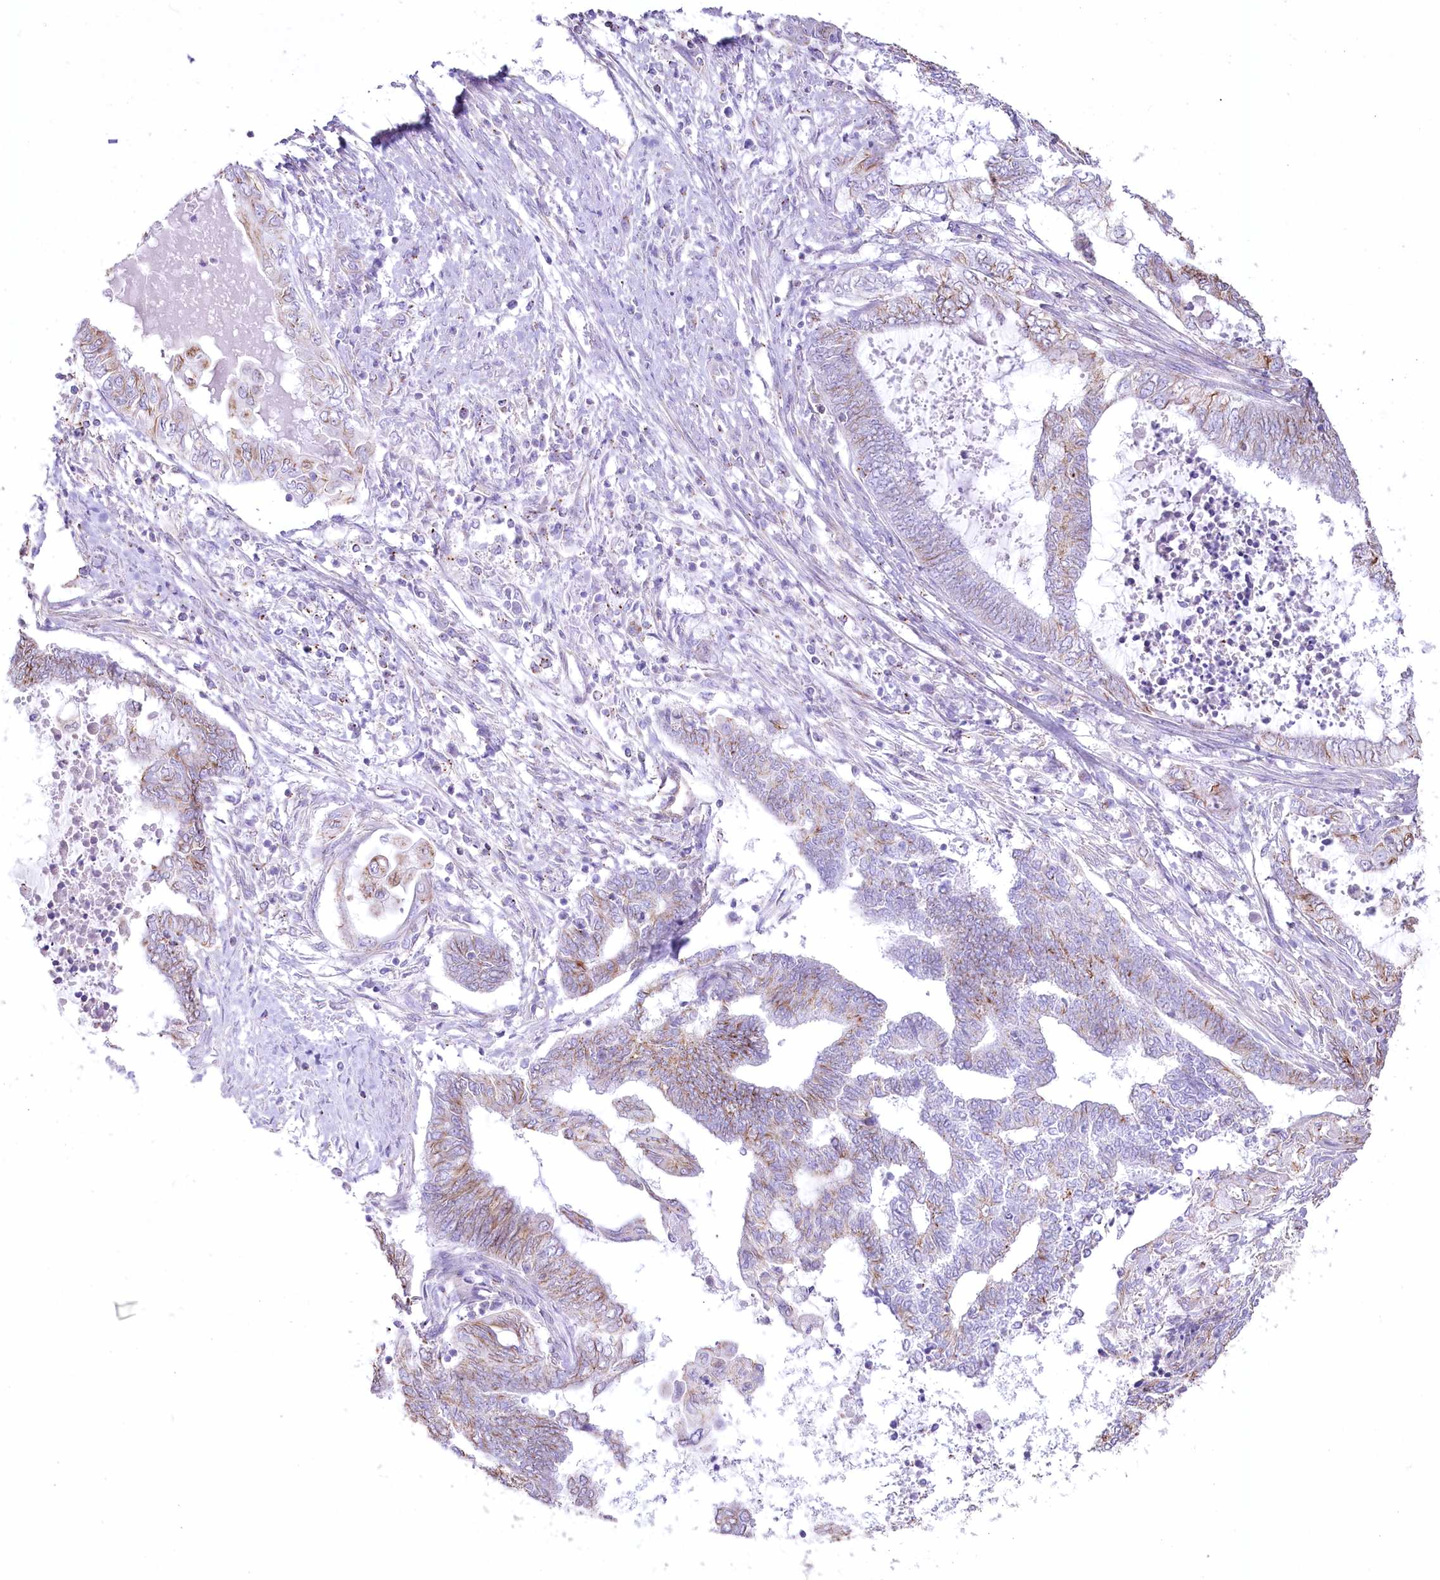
{"staining": {"intensity": "moderate", "quantity": "25%-75%", "location": "cytoplasmic/membranous"}, "tissue": "endometrial cancer", "cell_type": "Tumor cells", "image_type": "cancer", "snomed": [{"axis": "morphology", "description": "Adenocarcinoma, NOS"}, {"axis": "topography", "description": "Uterus"}, {"axis": "topography", "description": "Endometrium"}], "caption": "An immunohistochemistry micrograph of neoplastic tissue is shown. Protein staining in brown labels moderate cytoplasmic/membranous positivity in endometrial cancer within tumor cells.", "gene": "FAM216A", "patient": {"sex": "female", "age": 70}}